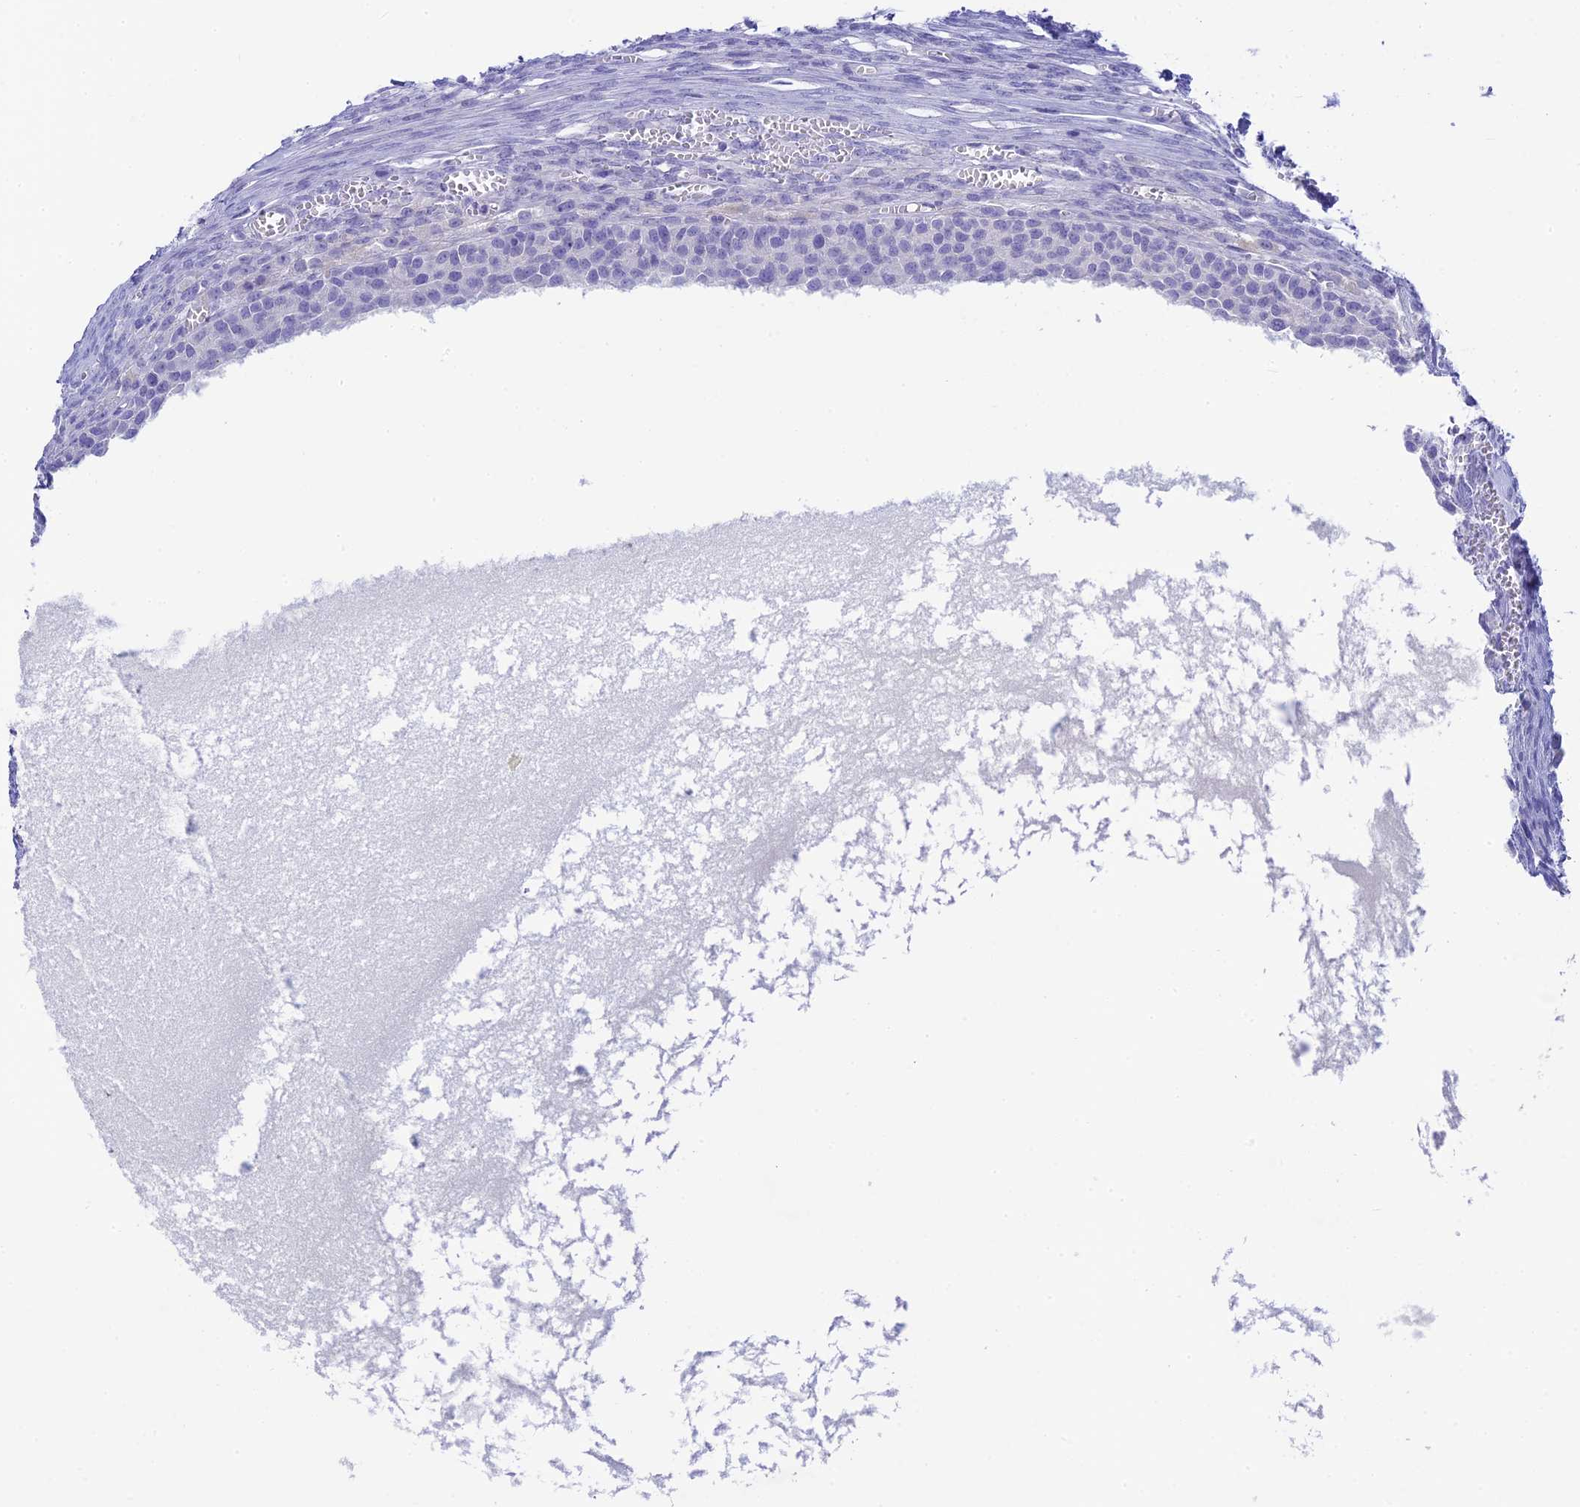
{"staining": {"intensity": "negative", "quantity": "none", "location": "none"}, "tissue": "ovary", "cell_type": "Follicle cells", "image_type": "normal", "snomed": [{"axis": "morphology", "description": "Normal tissue, NOS"}, {"axis": "topography", "description": "Ovary"}], "caption": "IHC image of unremarkable ovary: ovary stained with DAB reveals no significant protein staining in follicle cells.", "gene": "C12orf29", "patient": {"sex": "female", "age": 44}}